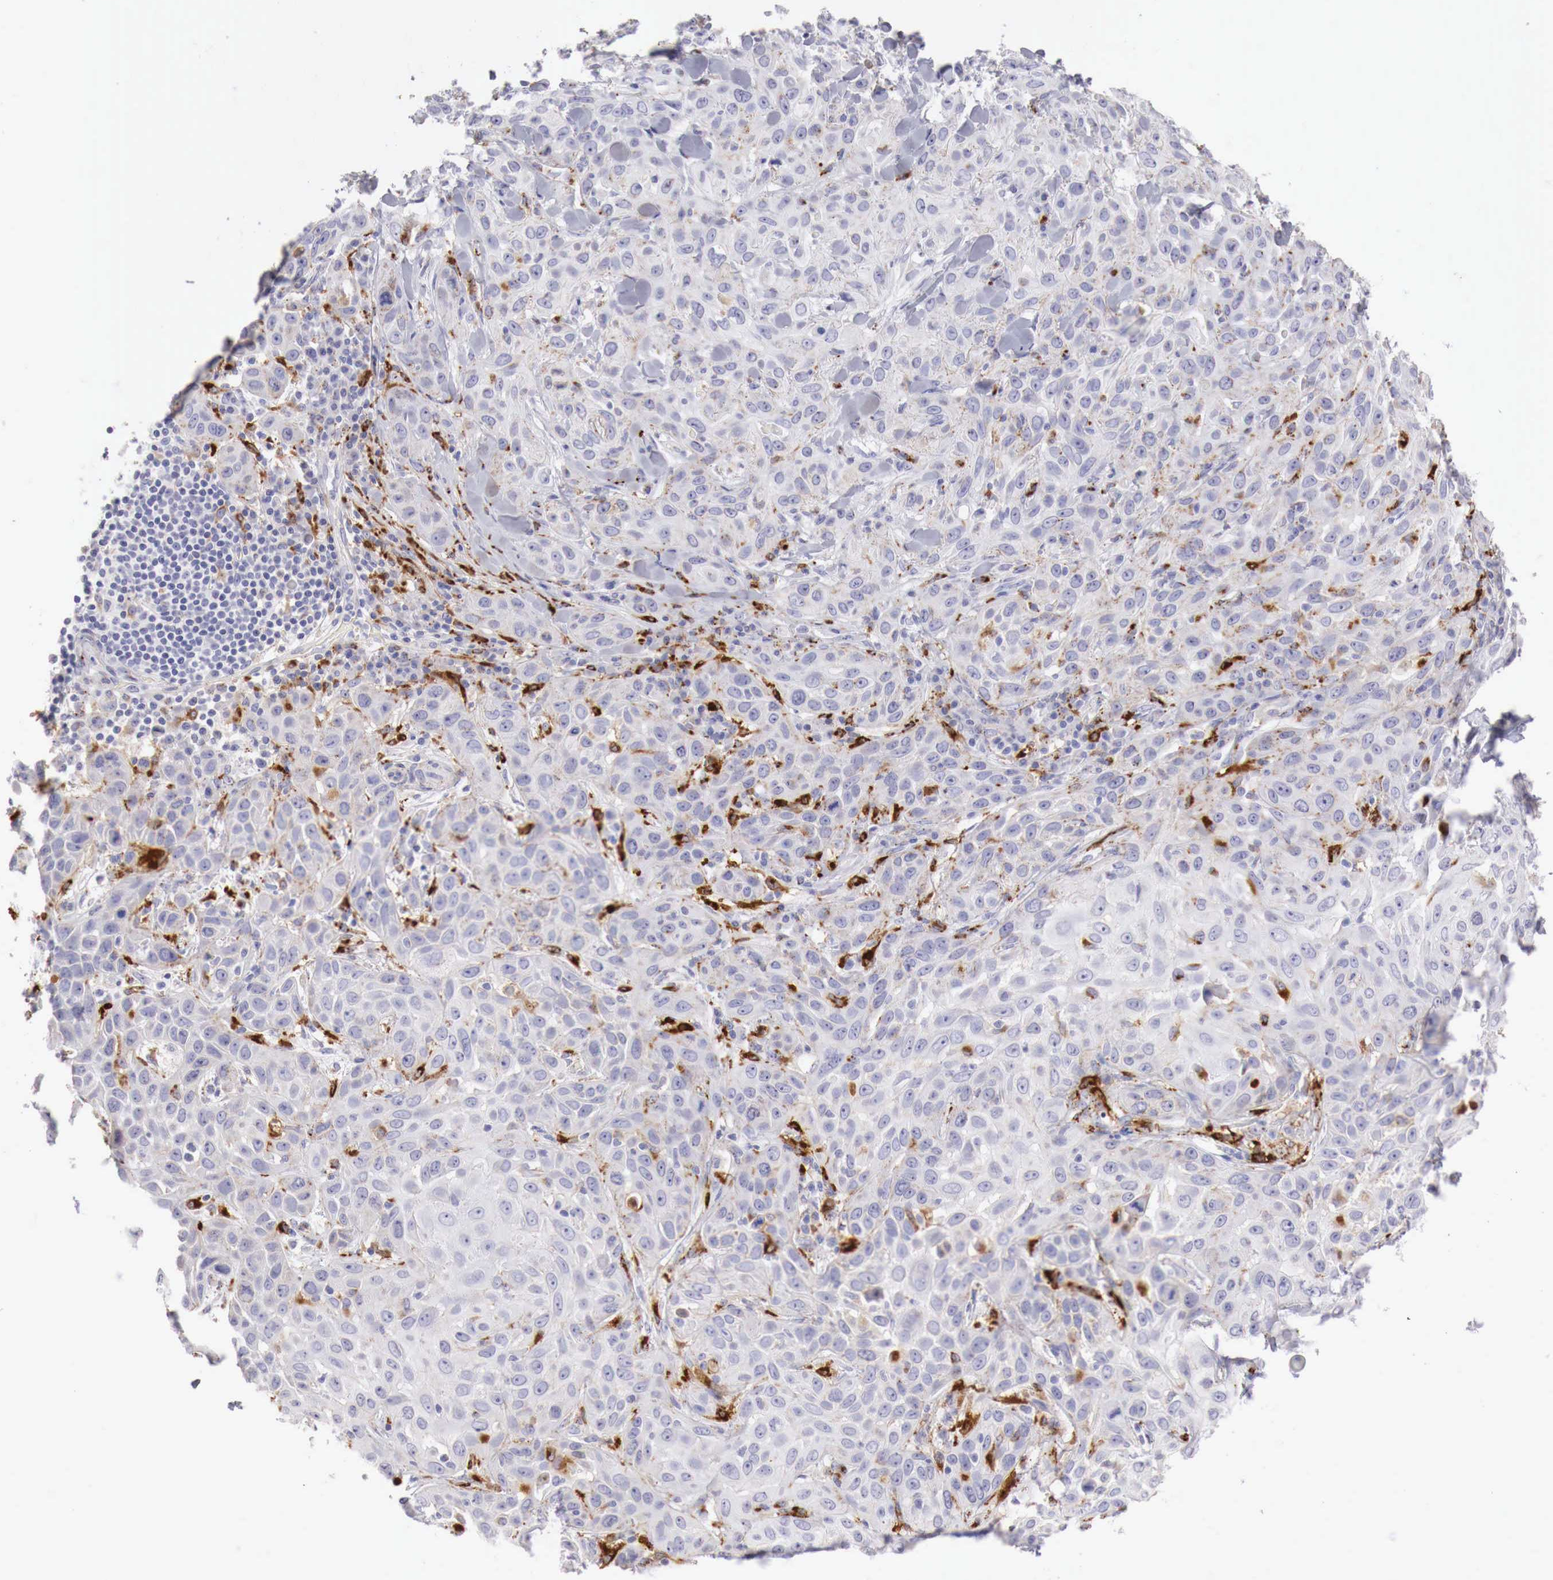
{"staining": {"intensity": "weak", "quantity": "<25%", "location": "cytoplasmic/membranous"}, "tissue": "skin cancer", "cell_type": "Tumor cells", "image_type": "cancer", "snomed": [{"axis": "morphology", "description": "Squamous cell carcinoma, NOS"}, {"axis": "topography", "description": "Skin"}], "caption": "This is an immunohistochemistry image of human skin cancer. There is no expression in tumor cells.", "gene": "GLA", "patient": {"sex": "male", "age": 84}}